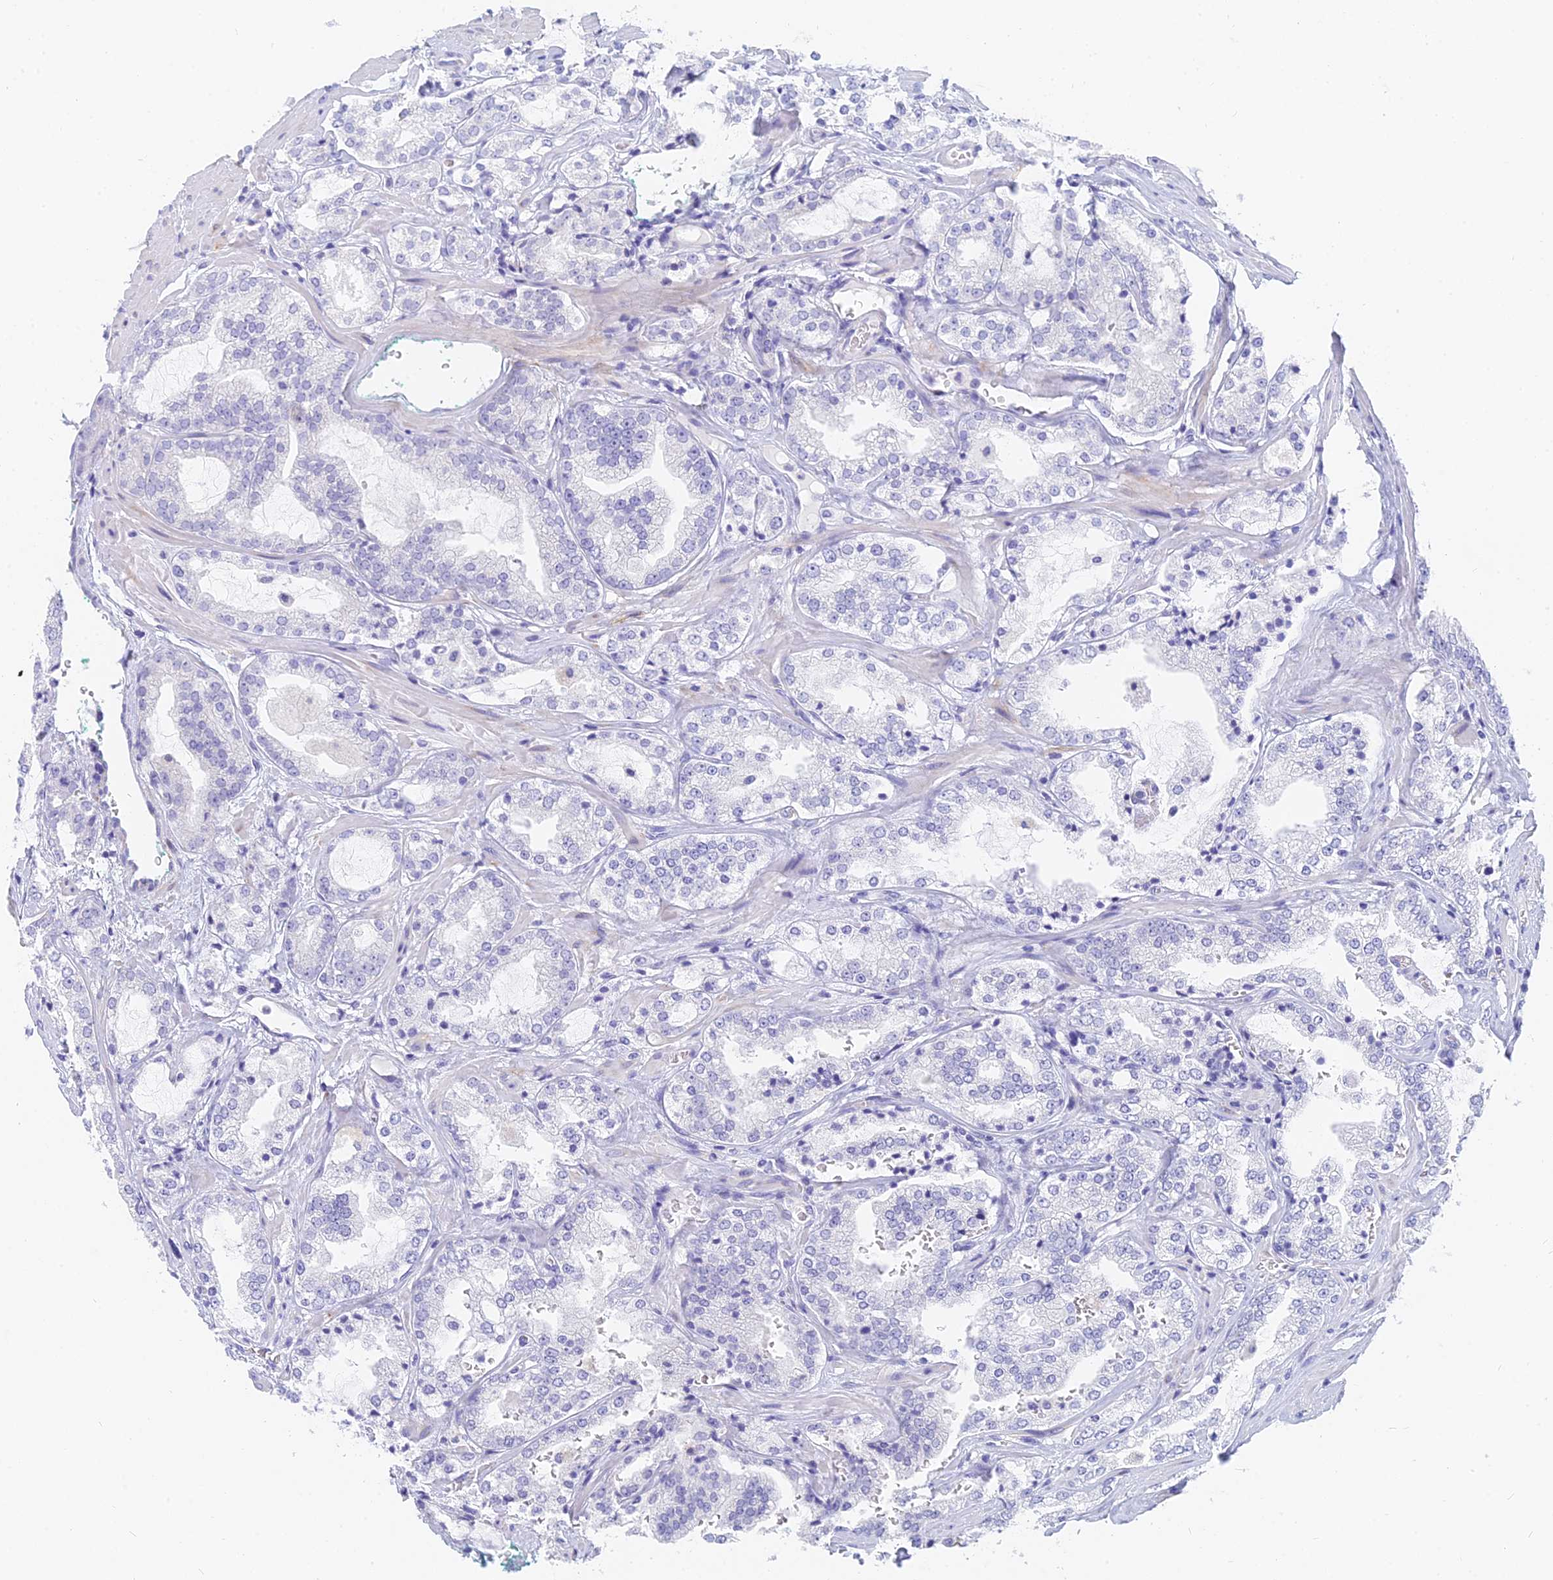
{"staining": {"intensity": "negative", "quantity": "none", "location": "none"}, "tissue": "prostate cancer", "cell_type": "Tumor cells", "image_type": "cancer", "snomed": [{"axis": "morphology", "description": "Adenocarcinoma, High grade"}, {"axis": "topography", "description": "Prostate"}], "caption": "Human prostate adenocarcinoma (high-grade) stained for a protein using immunohistochemistry (IHC) reveals no positivity in tumor cells.", "gene": "SLC36A2", "patient": {"sex": "male", "age": 64}}